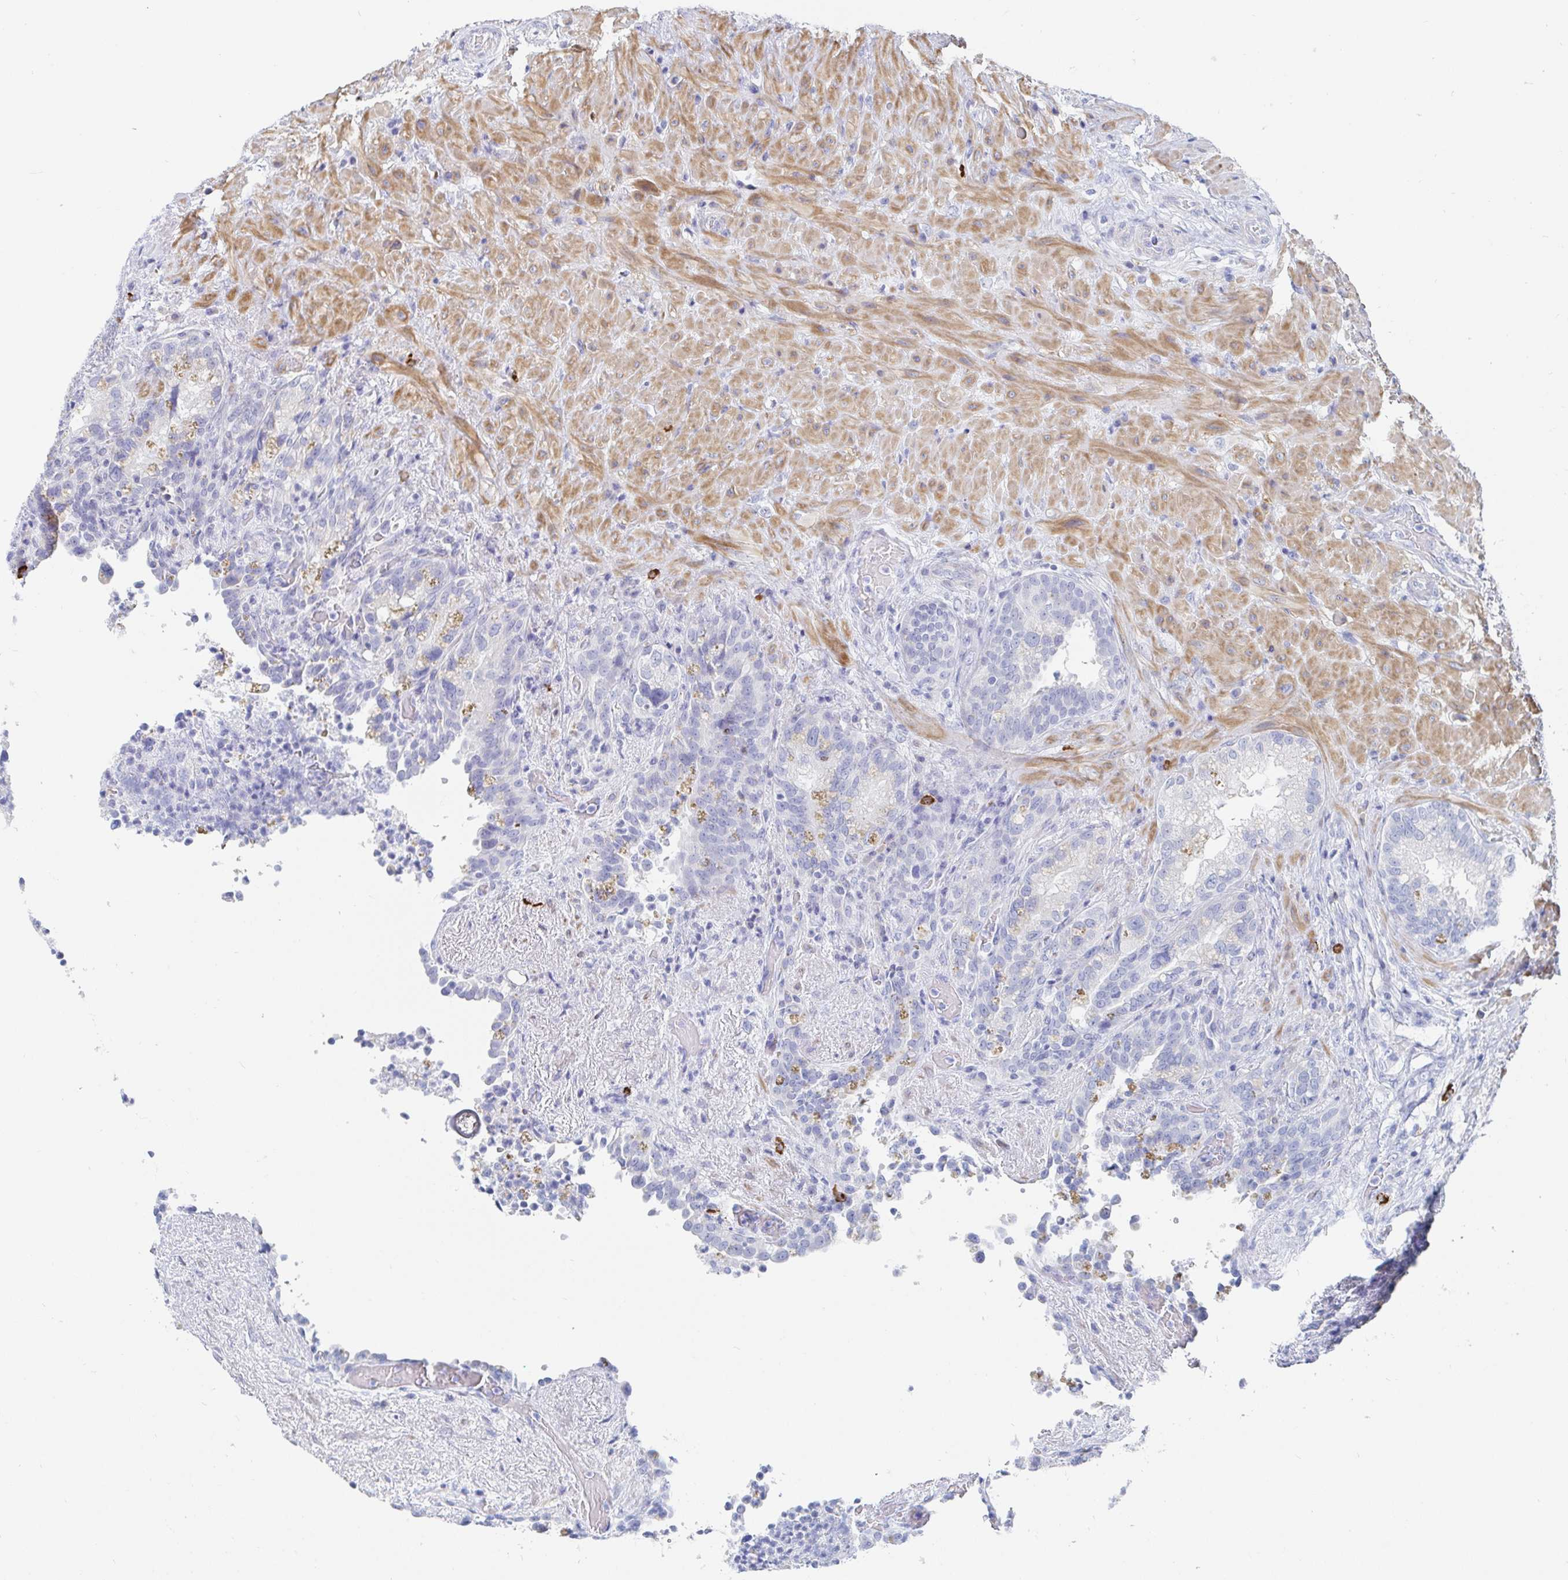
{"staining": {"intensity": "negative", "quantity": "none", "location": "none"}, "tissue": "seminal vesicle", "cell_type": "Glandular cells", "image_type": "normal", "snomed": [{"axis": "morphology", "description": "Normal tissue, NOS"}, {"axis": "topography", "description": "Seminal veicle"}], "caption": "The image reveals no significant positivity in glandular cells of seminal vesicle. The staining is performed using DAB (3,3'-diaminobenzidine) brown chromogen with nuclei counter-stained in using hematoxylin.", "gene": "PACSIN1", "patient": {"sex": "male", "age": 68}}